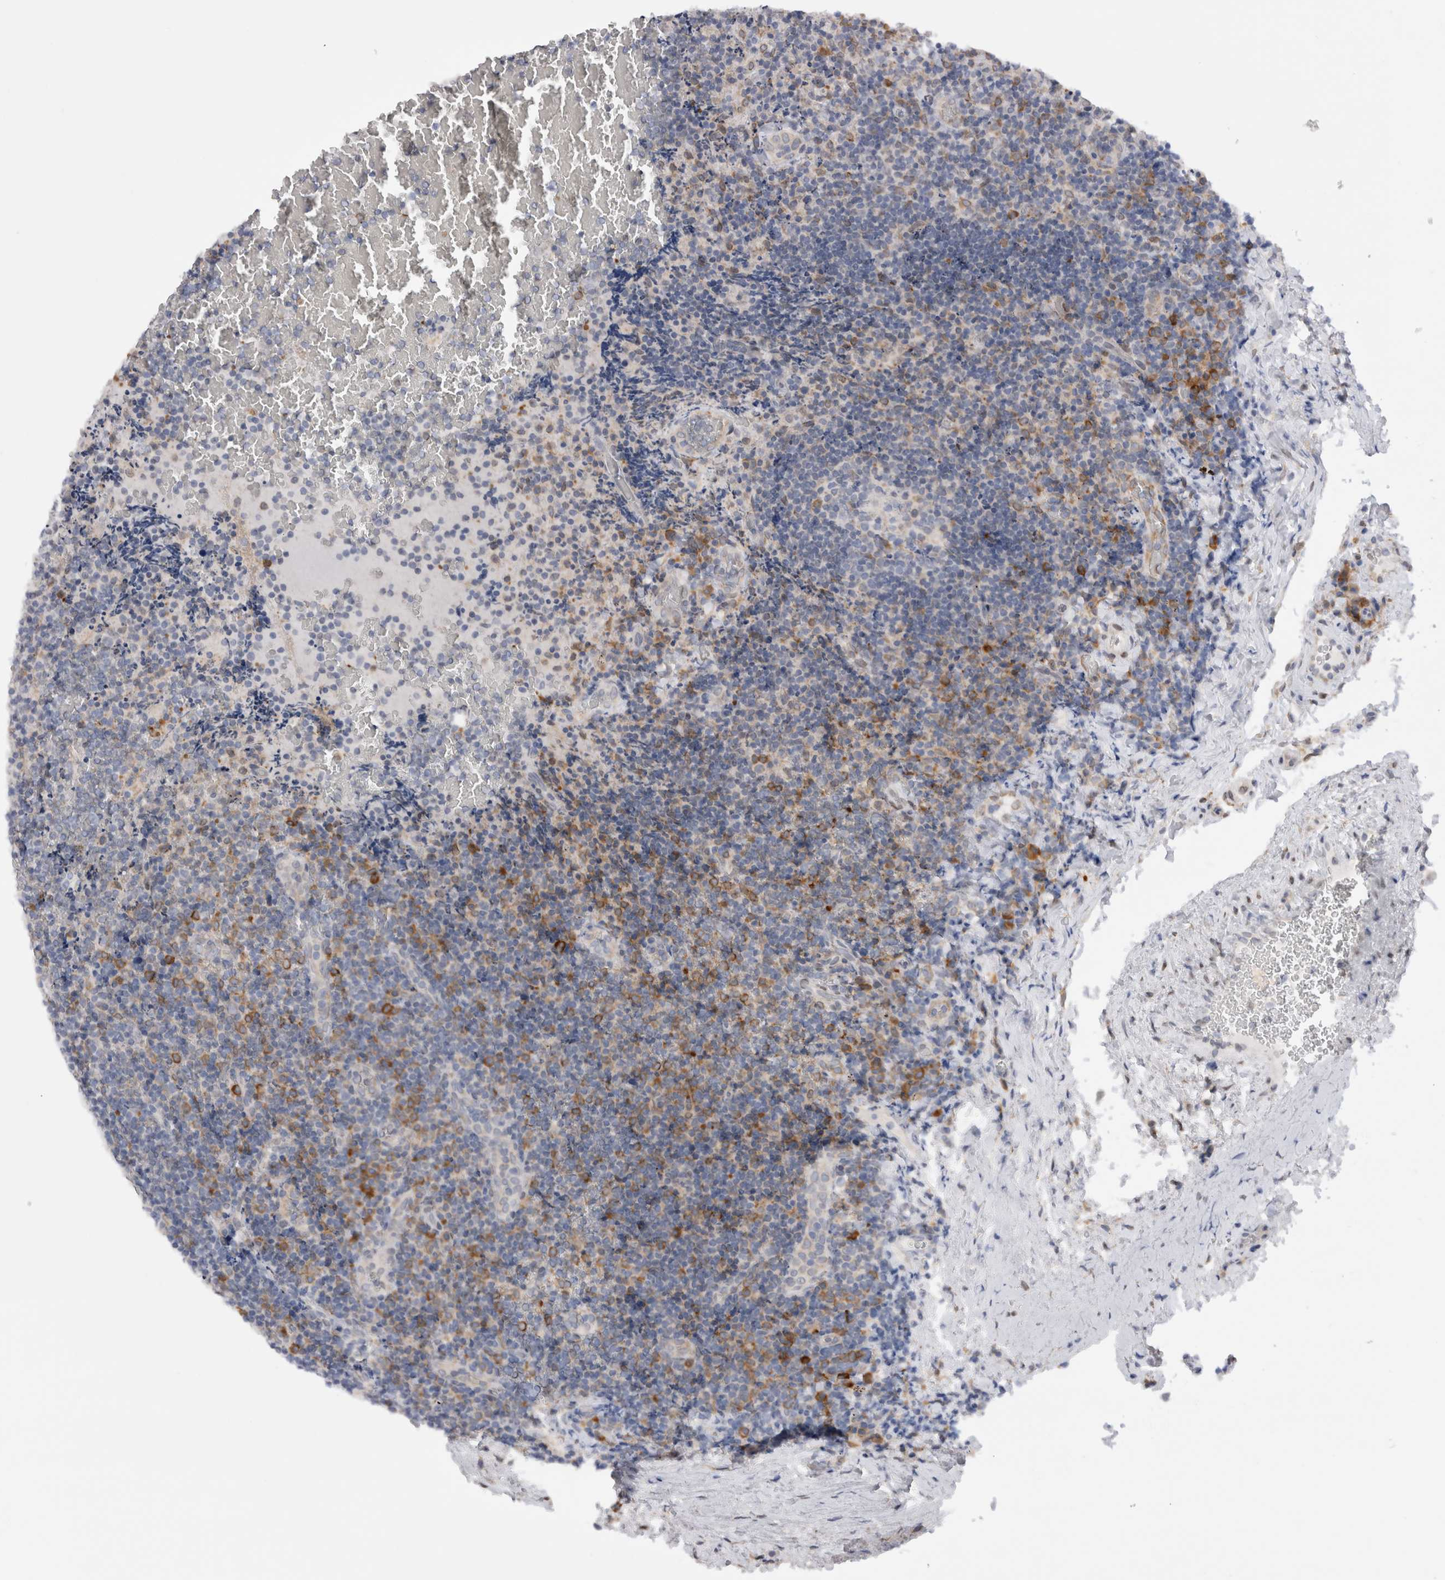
{"staining": {"intensity": "moderate", "quantity": "<25%", "location": "cytoplasmic/membranous"}, "tissue": "lymphoma", "cell_type": "Tumor cells", "image_type": "cancer", "snomed": [{"axis": "morphology", "description": "Malignant lymphoma, non-Hodgkin's type, High grade"}, {"axis": "topography", "description": "Tonsil"}], "caption": "Immunohistochemical staining of human lymphoma reveals moderate cytoplasmic/membranous protein expression in approximately <25% of tumor cells.", "gene": "VCPIP1", "patient": {"sex": "female", "age": 36}}